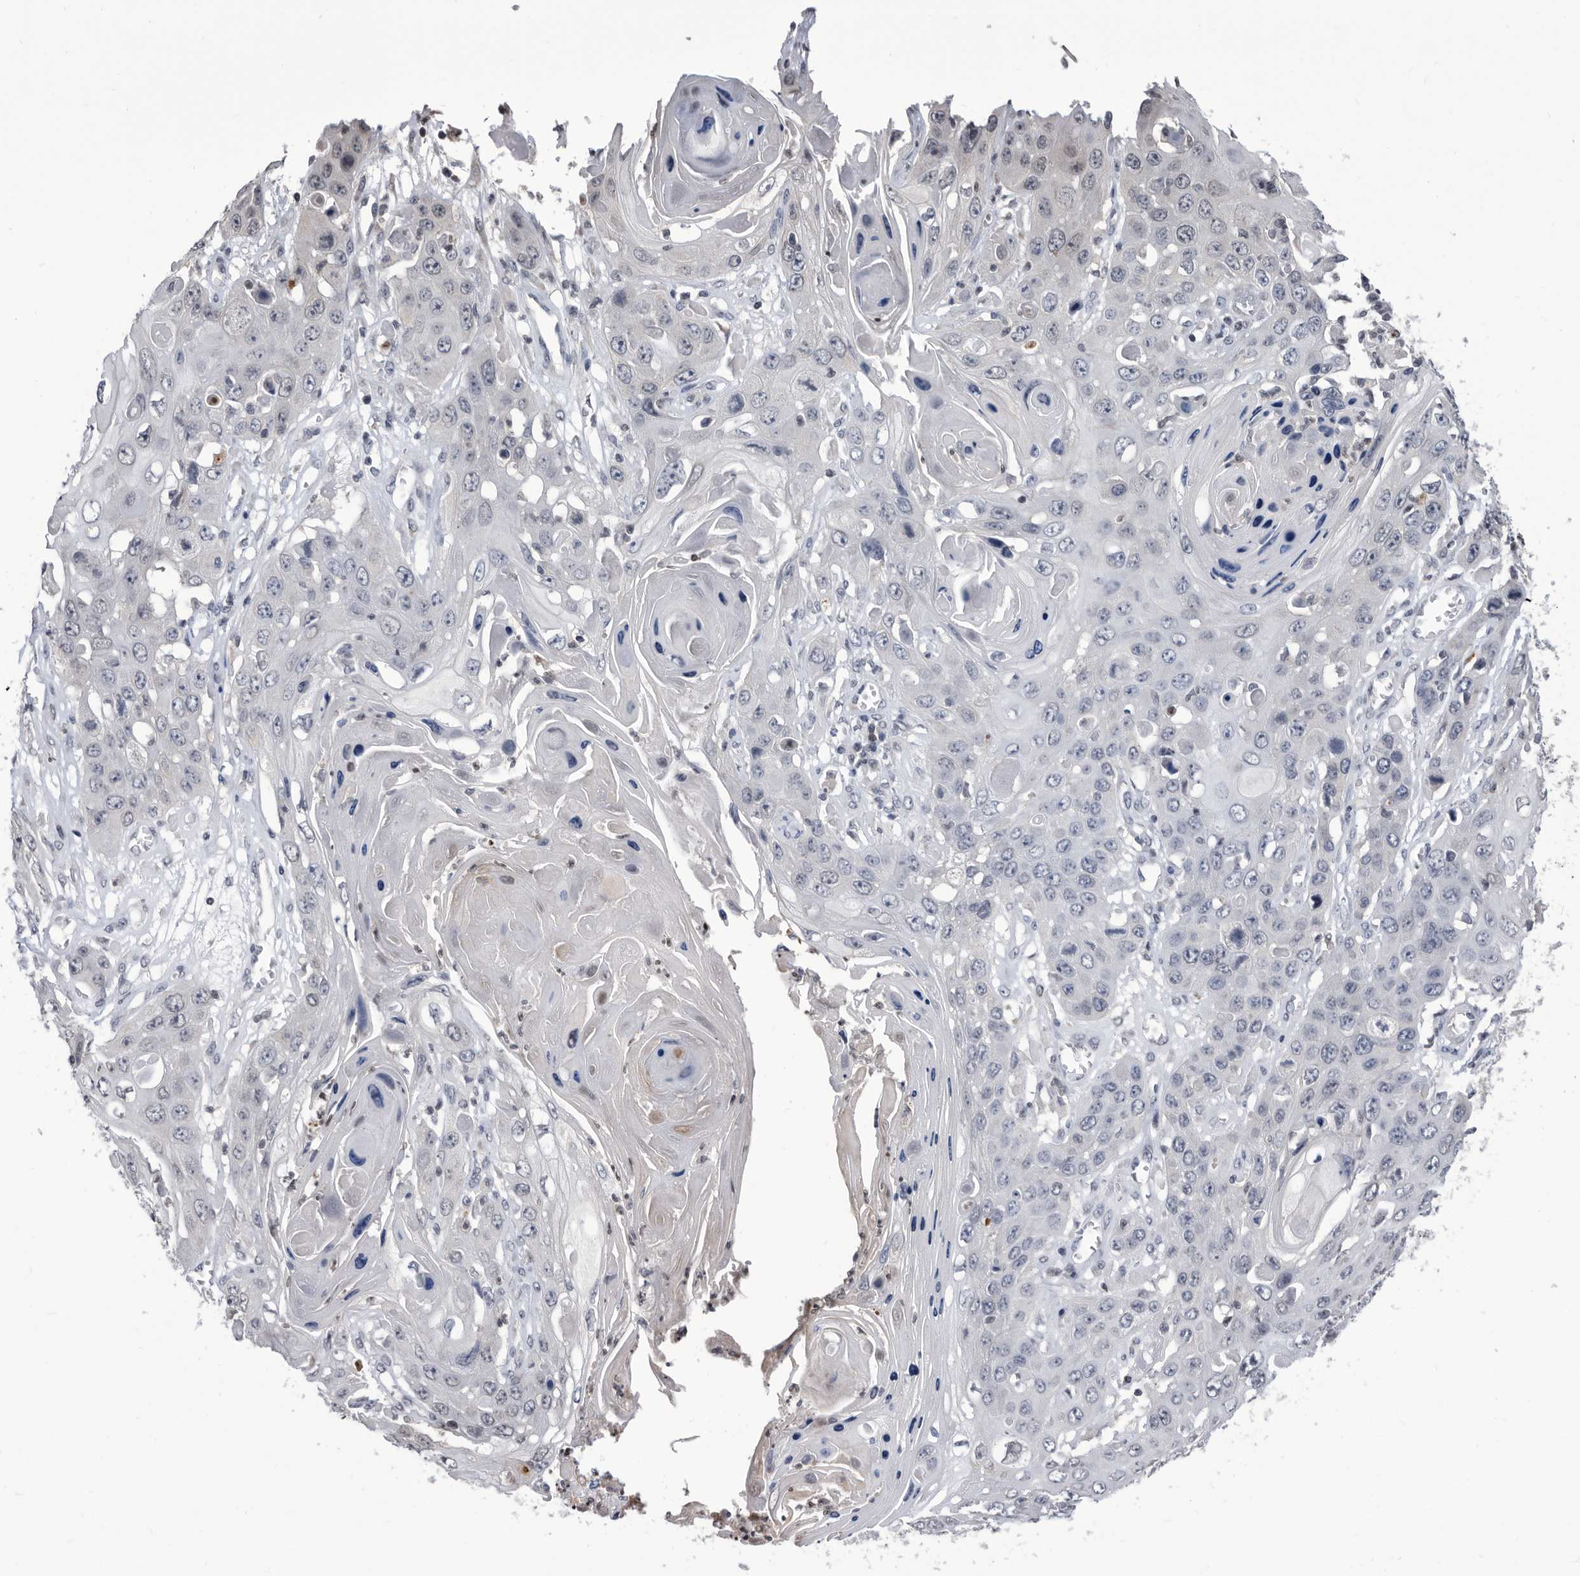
{"staining": {"intensity": "negative", "quantity": "none", "location": "none"}, "tissue": "skin cancer", "cell_type": "Tumor cells", "image_type": "cancer", "snomed": [{"axis": "morphology", "description": "Squamous cell carcinoma, NOS"}, {"axis": "topography", "description": "Skin"}], "caption": "IHC histopathology image of neoplastic tissue: human squamous cell carcinoma (skin) stained with DAB (3,3'-diaminobenzidine) displays no significant protein staining in tumor cells.", "gene": "TSTD1", "patient": {"sex": "male", "age": 55}}